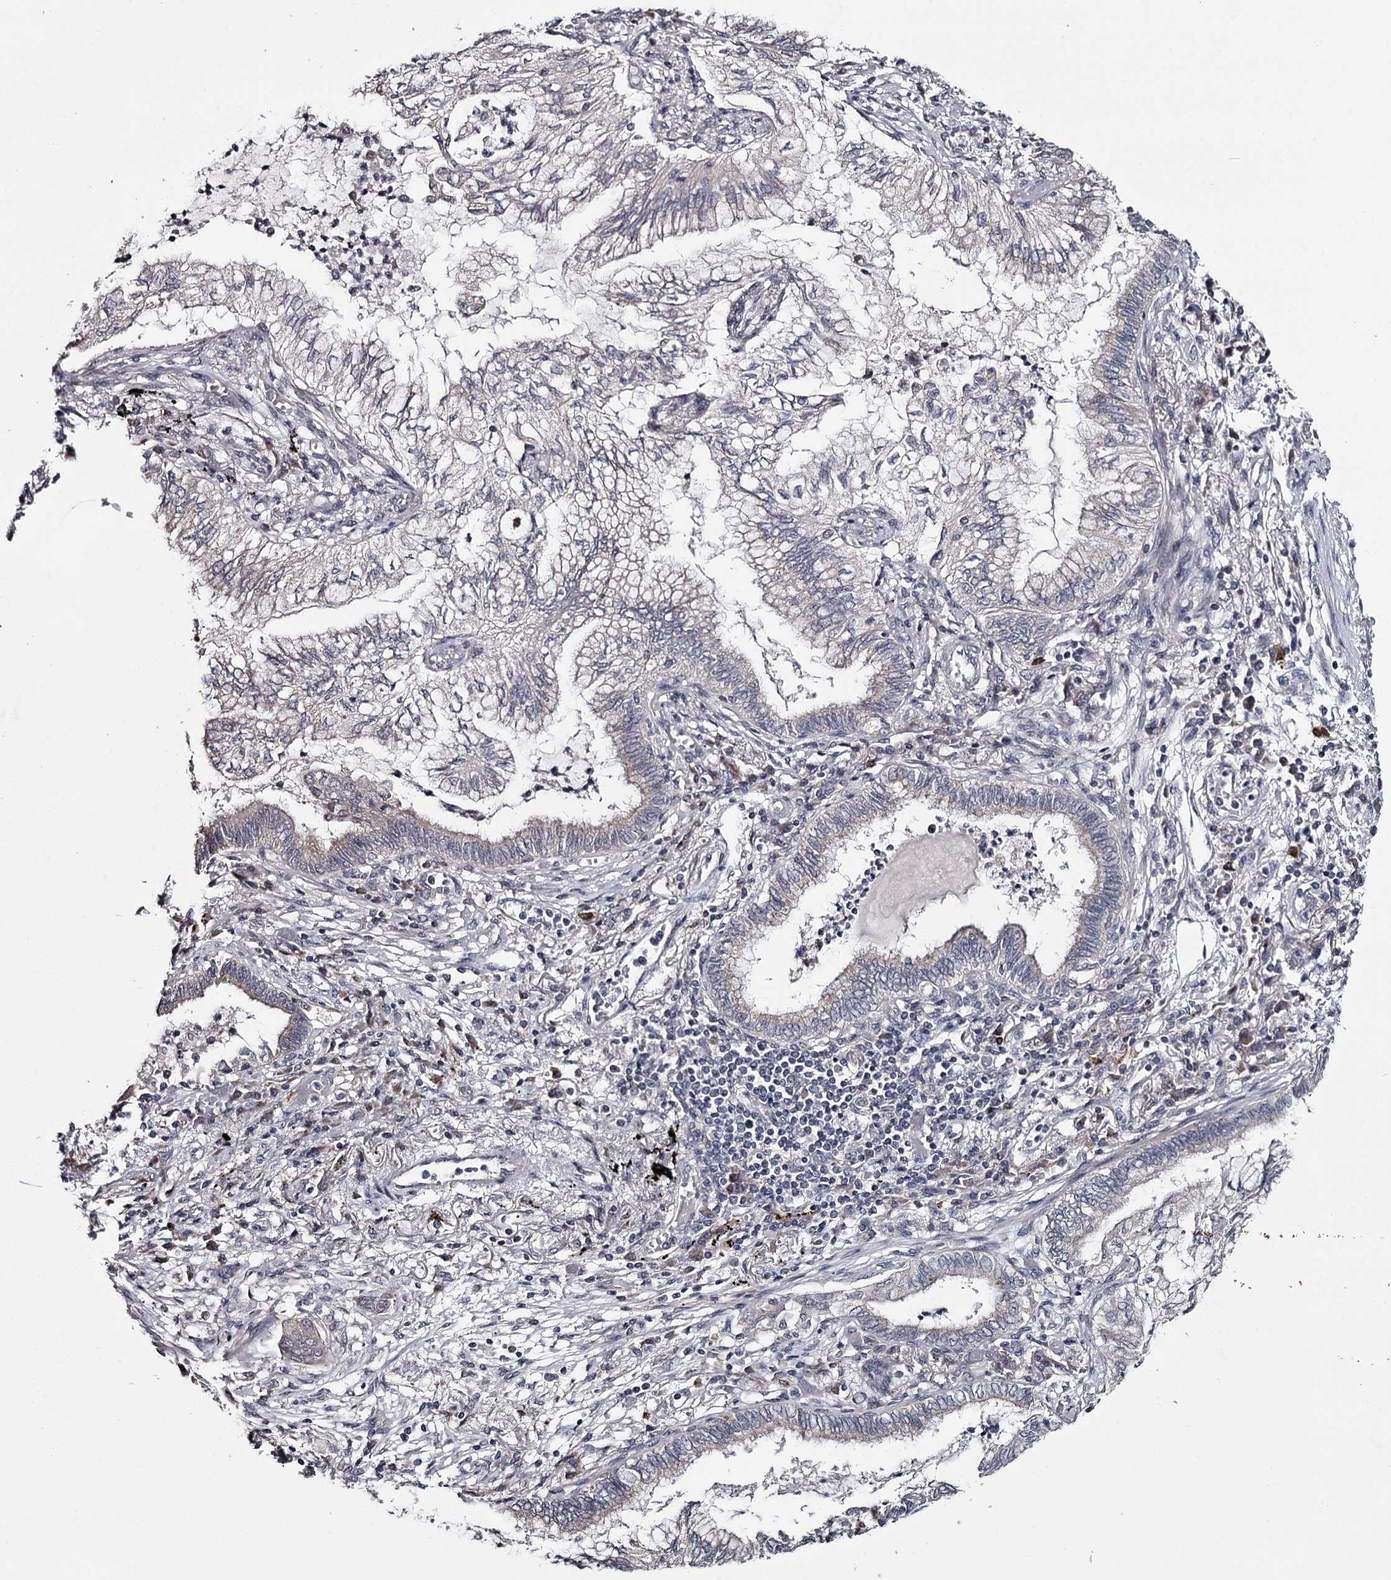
{"staining": {"intensity": "negative", "quantity": "none", "location": "none"}, "tissue": "lung cancer", "cell_type": "Tumor cells", "image_type": "cancer", "snomed": [{"axis": "morphology", "description": "Adenocarcinoma, NOS"}, {"axis": "topography", "description": "Lung"}], "caption": "IHC histopathology image of neoplastic tissue: human lung cancer (adenocarcinoma) stained with DAB displays no significant protein positivity in tumor cells.", "gene": "GTSF1", "patient": {"sex": "female", "age": 70}}